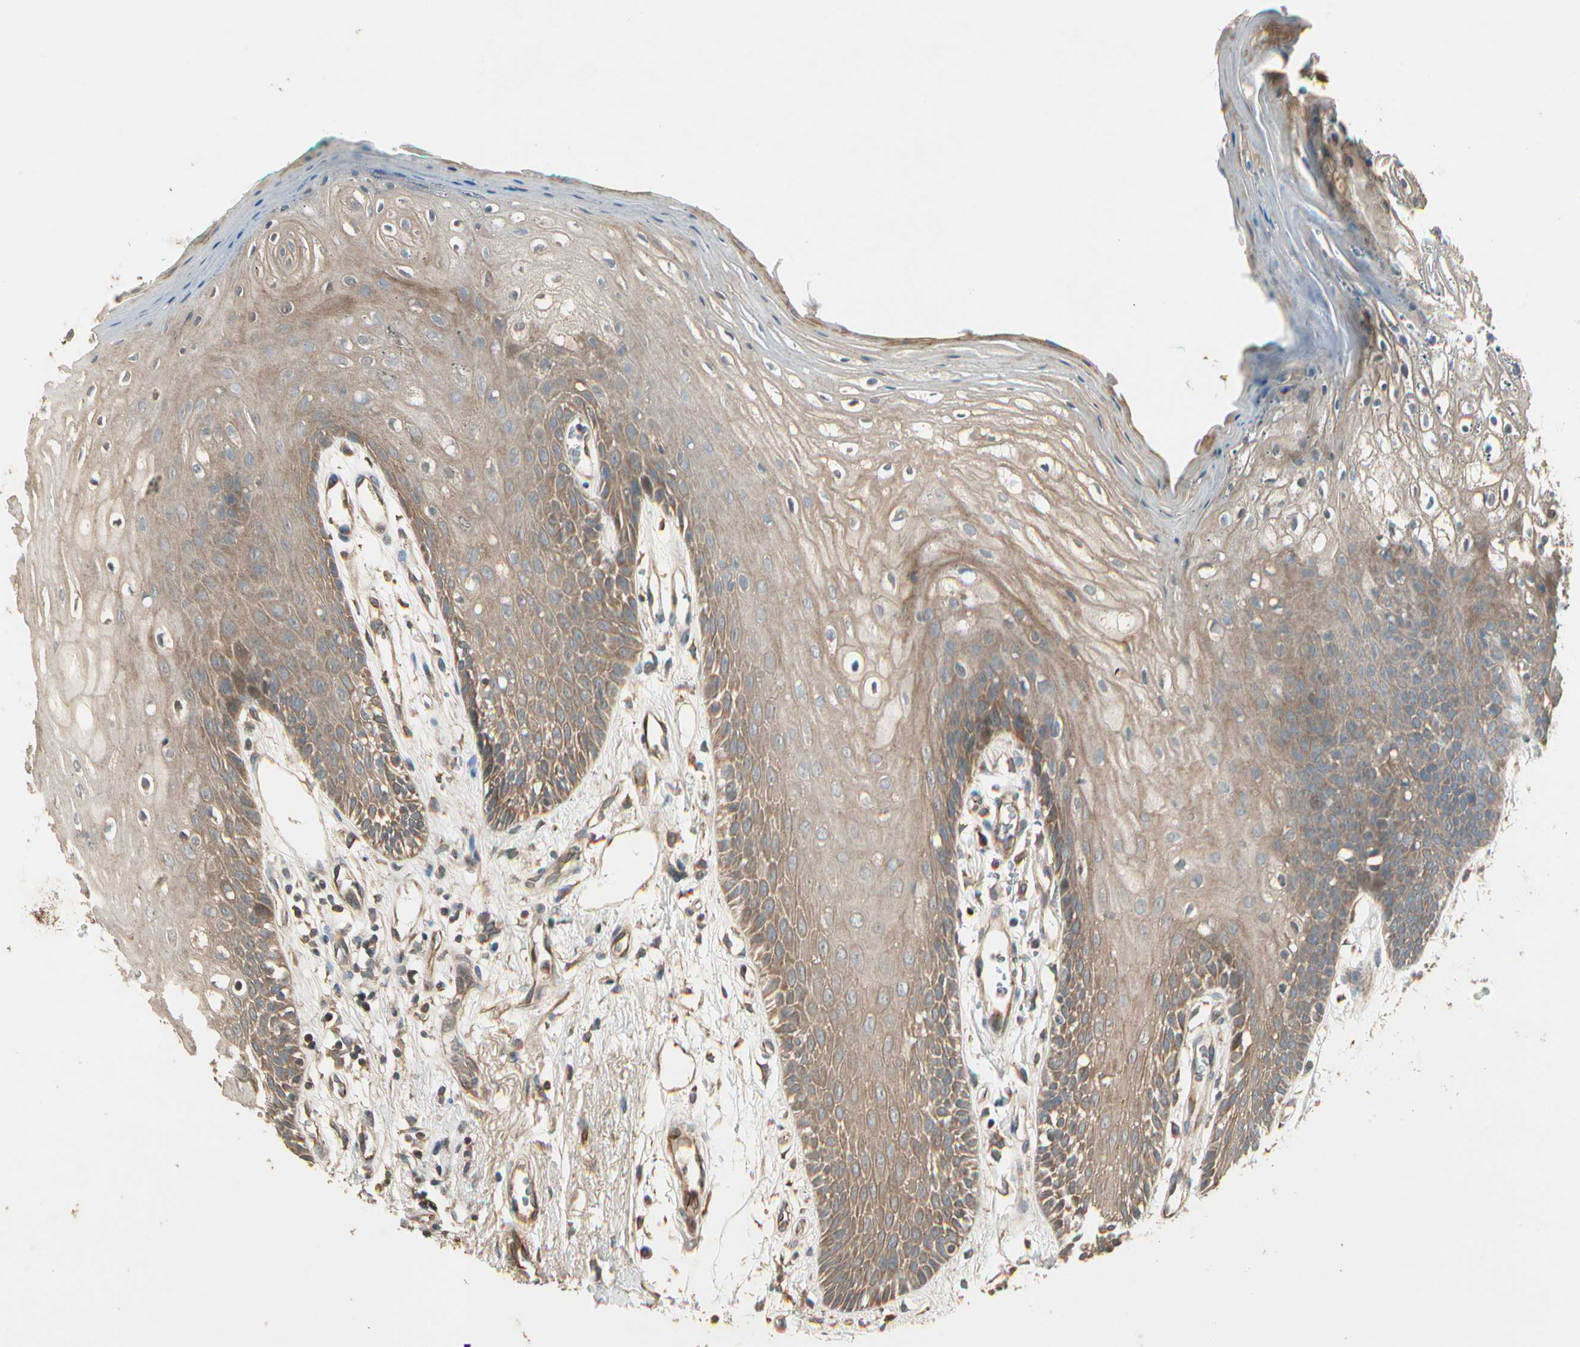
{"staining": {"intensity": "moderate", "quantity": ">75%", "location": "cytoplasmic/membranous"}, "tissue": "oral mucosa", "cell_type": "Squamous epithelial cells", "image_type": "normal", "snomed": [{"axis": "morphology", "description": "Normal tissue, NOS"}, {"axis": "morphology", "description": "Squamous cell carcinoma, NOS"}, {"axis": "topography", "description": "Skeletal muscle"}, {"axis": "topography", "description": "Oral tissue"}, {"axis": "topography", "description": "Head-Neck"}], "caption": "High-power microscopy captured an immunohistochemistry (IHC) photomicrograph of unremarkable oral mucosa, revealing moderate cytoplasmic/membranous expression in about >75% of squamous epithelial cells.", "gene": "ACVR1", "patient": {"sex": "female", "age": 84}}